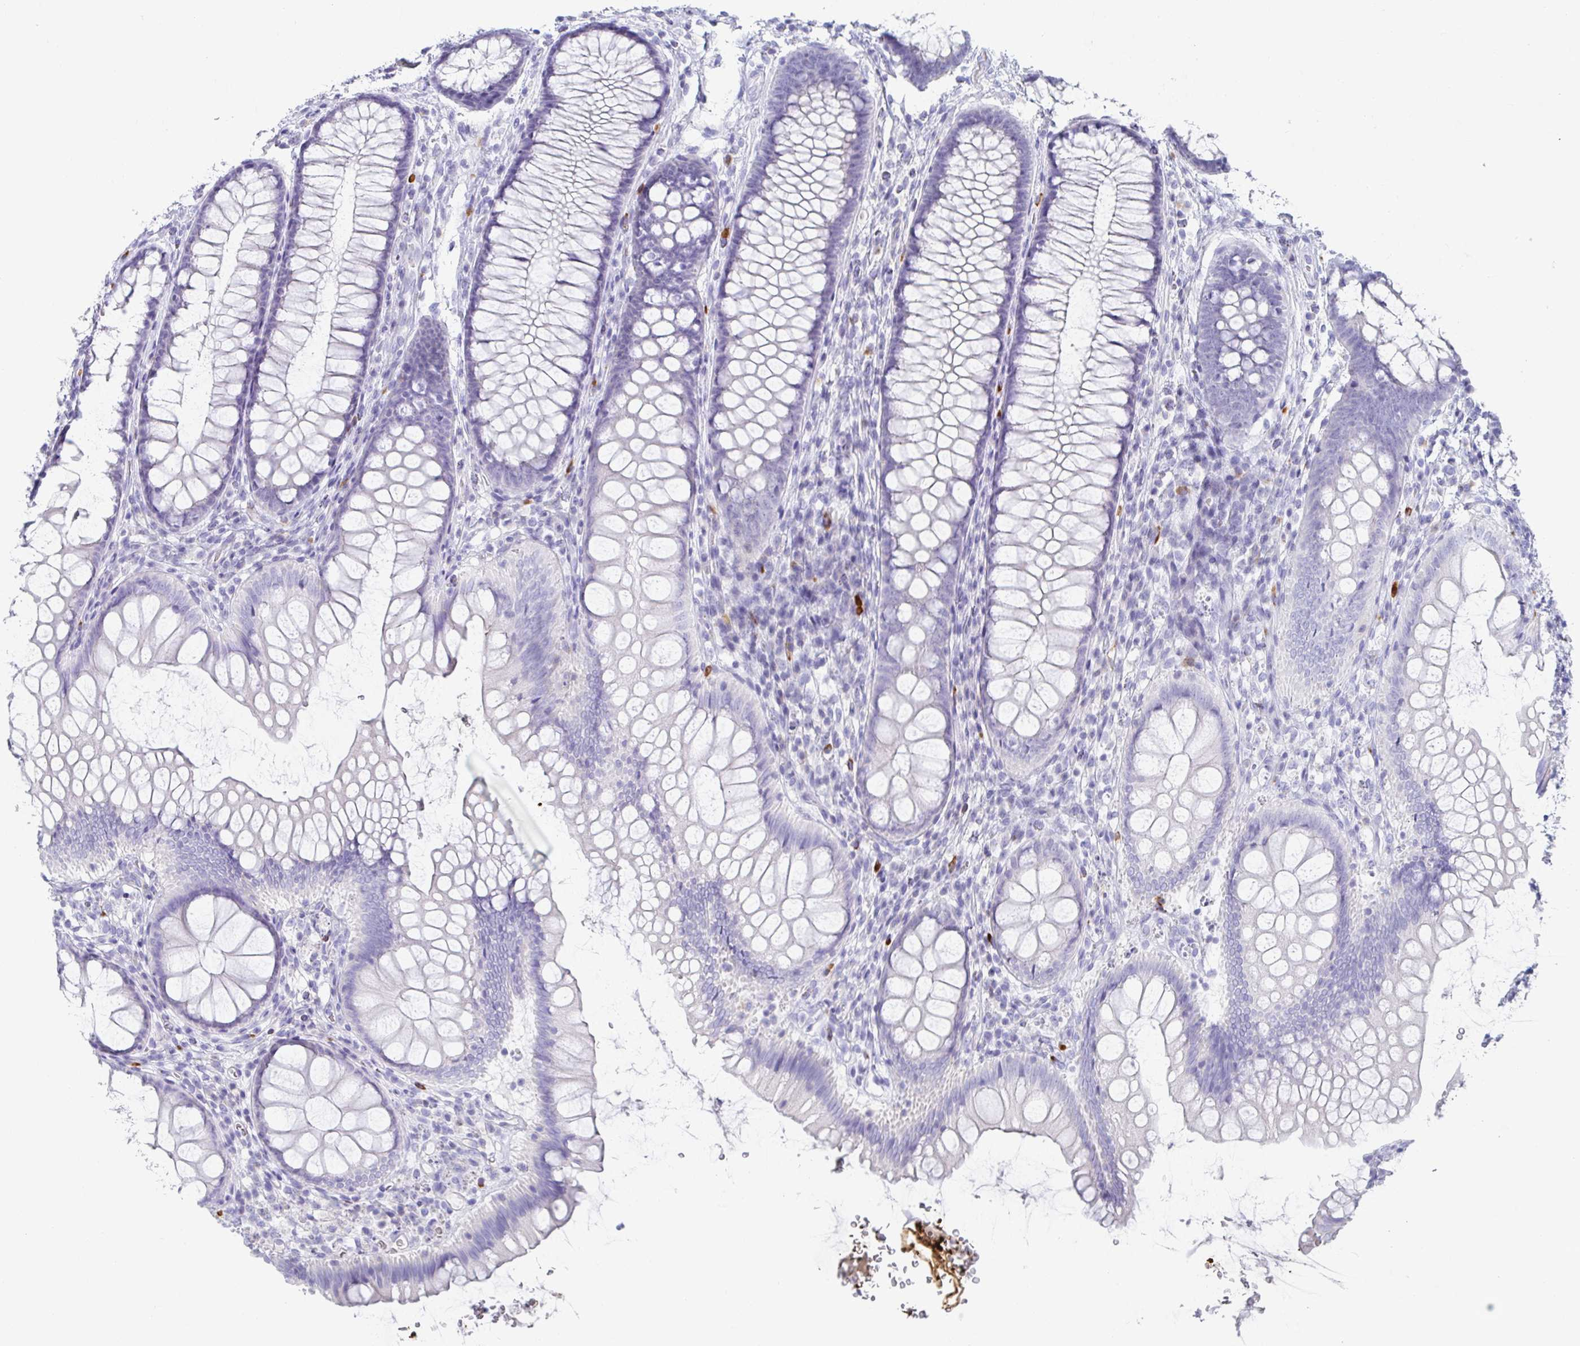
{"staining": {"intensity": "negative", "quantity": "none", "location": "none"}, "tissue": "colon", "cell_type": "Endothelial cells", "image_type": "normal", "snomed": [{"axis": "morphology", "description": "Normal tissue, NOS"}, {"axis": "morphology", "description": "Adenoma, NOS"}, {"axis": "topography", "description": "Soft tissue"}, {"axis": "topography", "description": "Colon"}], "caption": "The immunohistochemistry (IHC) histopathology image has no significant staining in endothelial cells of colon.", "gene": "PLA2G1B", "patient": {"sex": "male", "age": 47}}